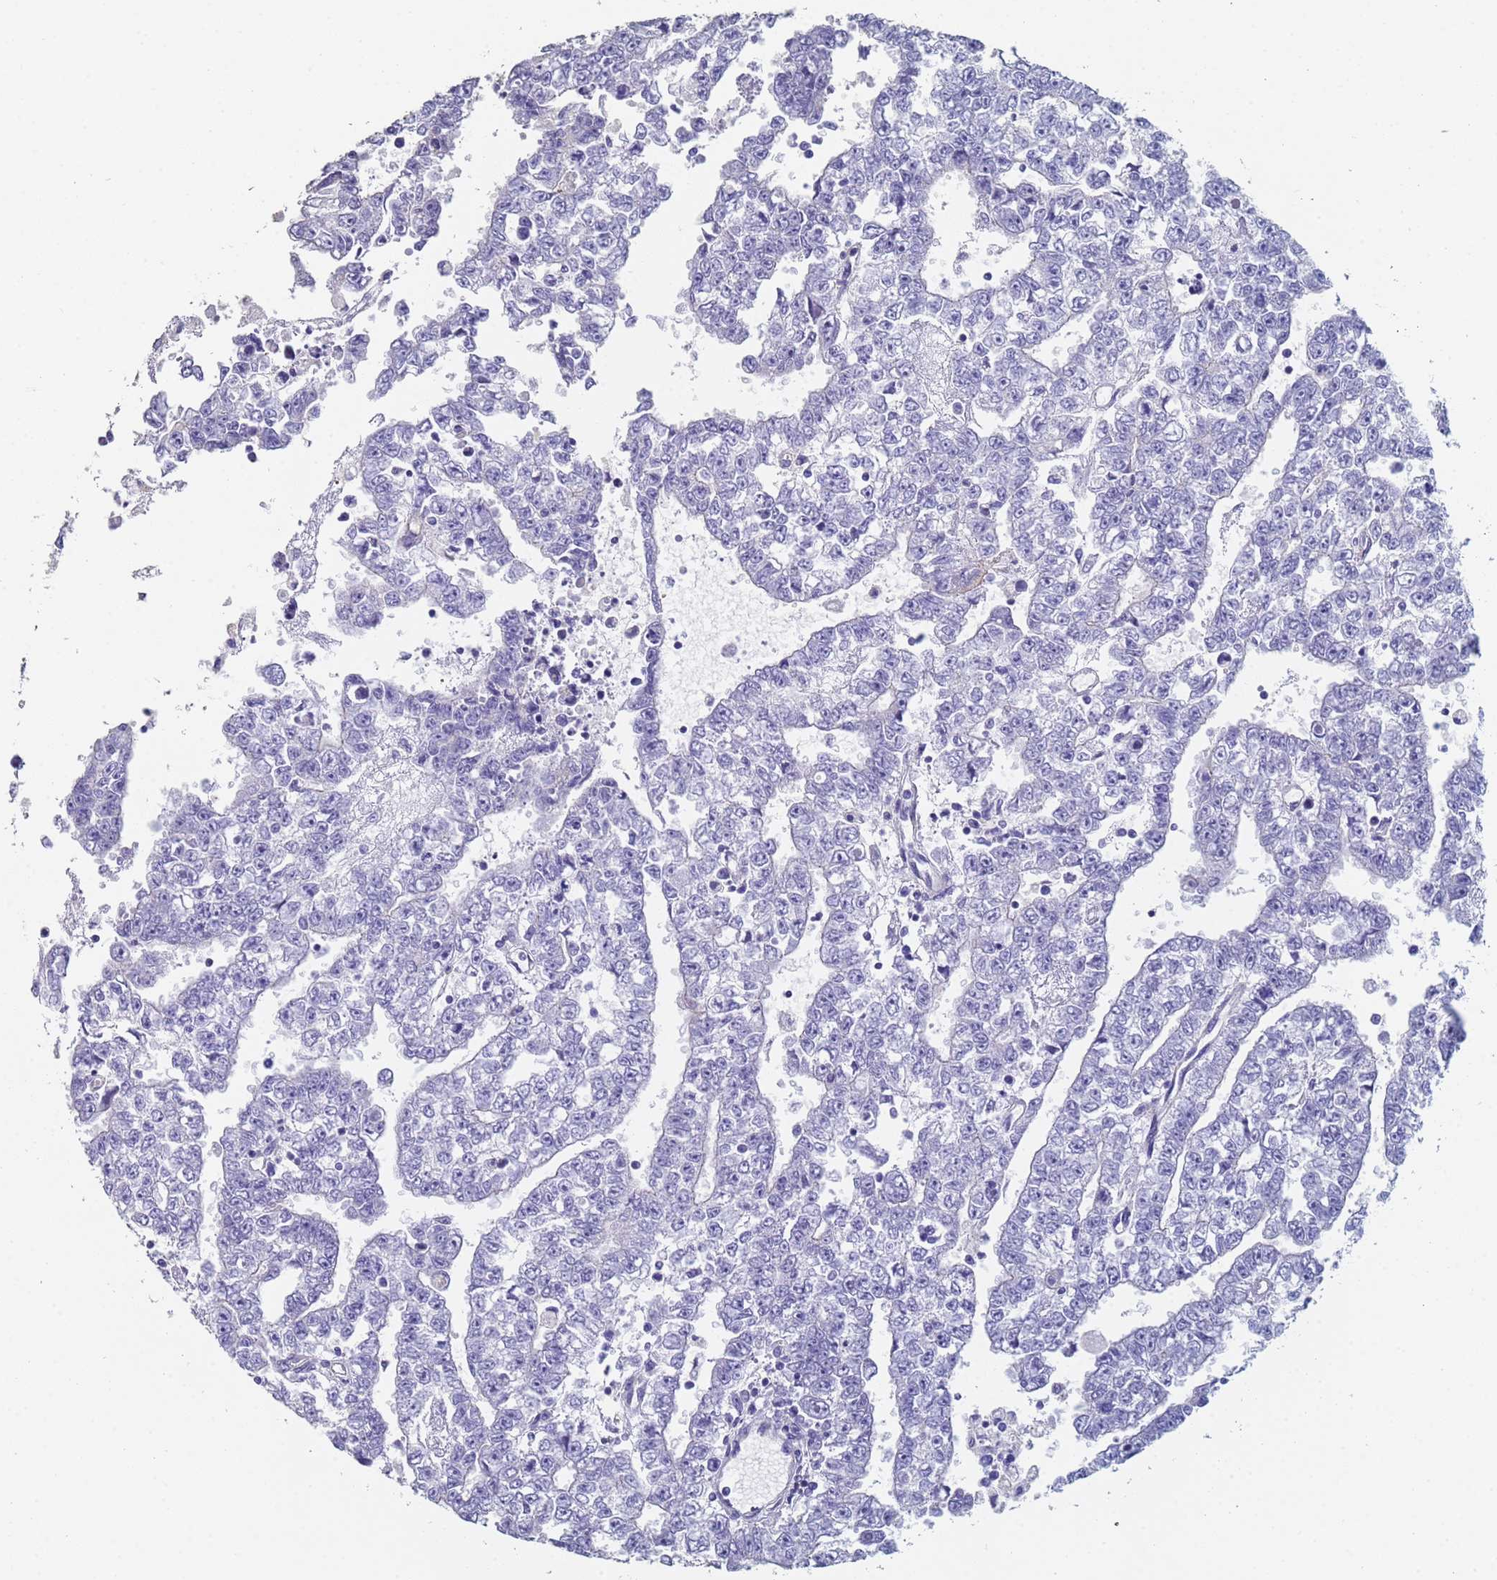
{"staining": {"intensity": "negative", "quantity": "none", "location": "none"}, "tissue": "testis cancer", "cell_type": "Tumor cells", "image_type": "cancer", "snomed": [{"axis": "morphology", "description": "Carcinoma, Embryonal, NOS"}, {"axis": "topography", "description": "Testis"}], "caption": "Human embryonal carcinoma (testis) stained for a protein using immunohistochemistry (IHC) exhibits no staining in tumor cells.", "gene": "ABCA8", "patient": {"sex": "male", "age": 25}}